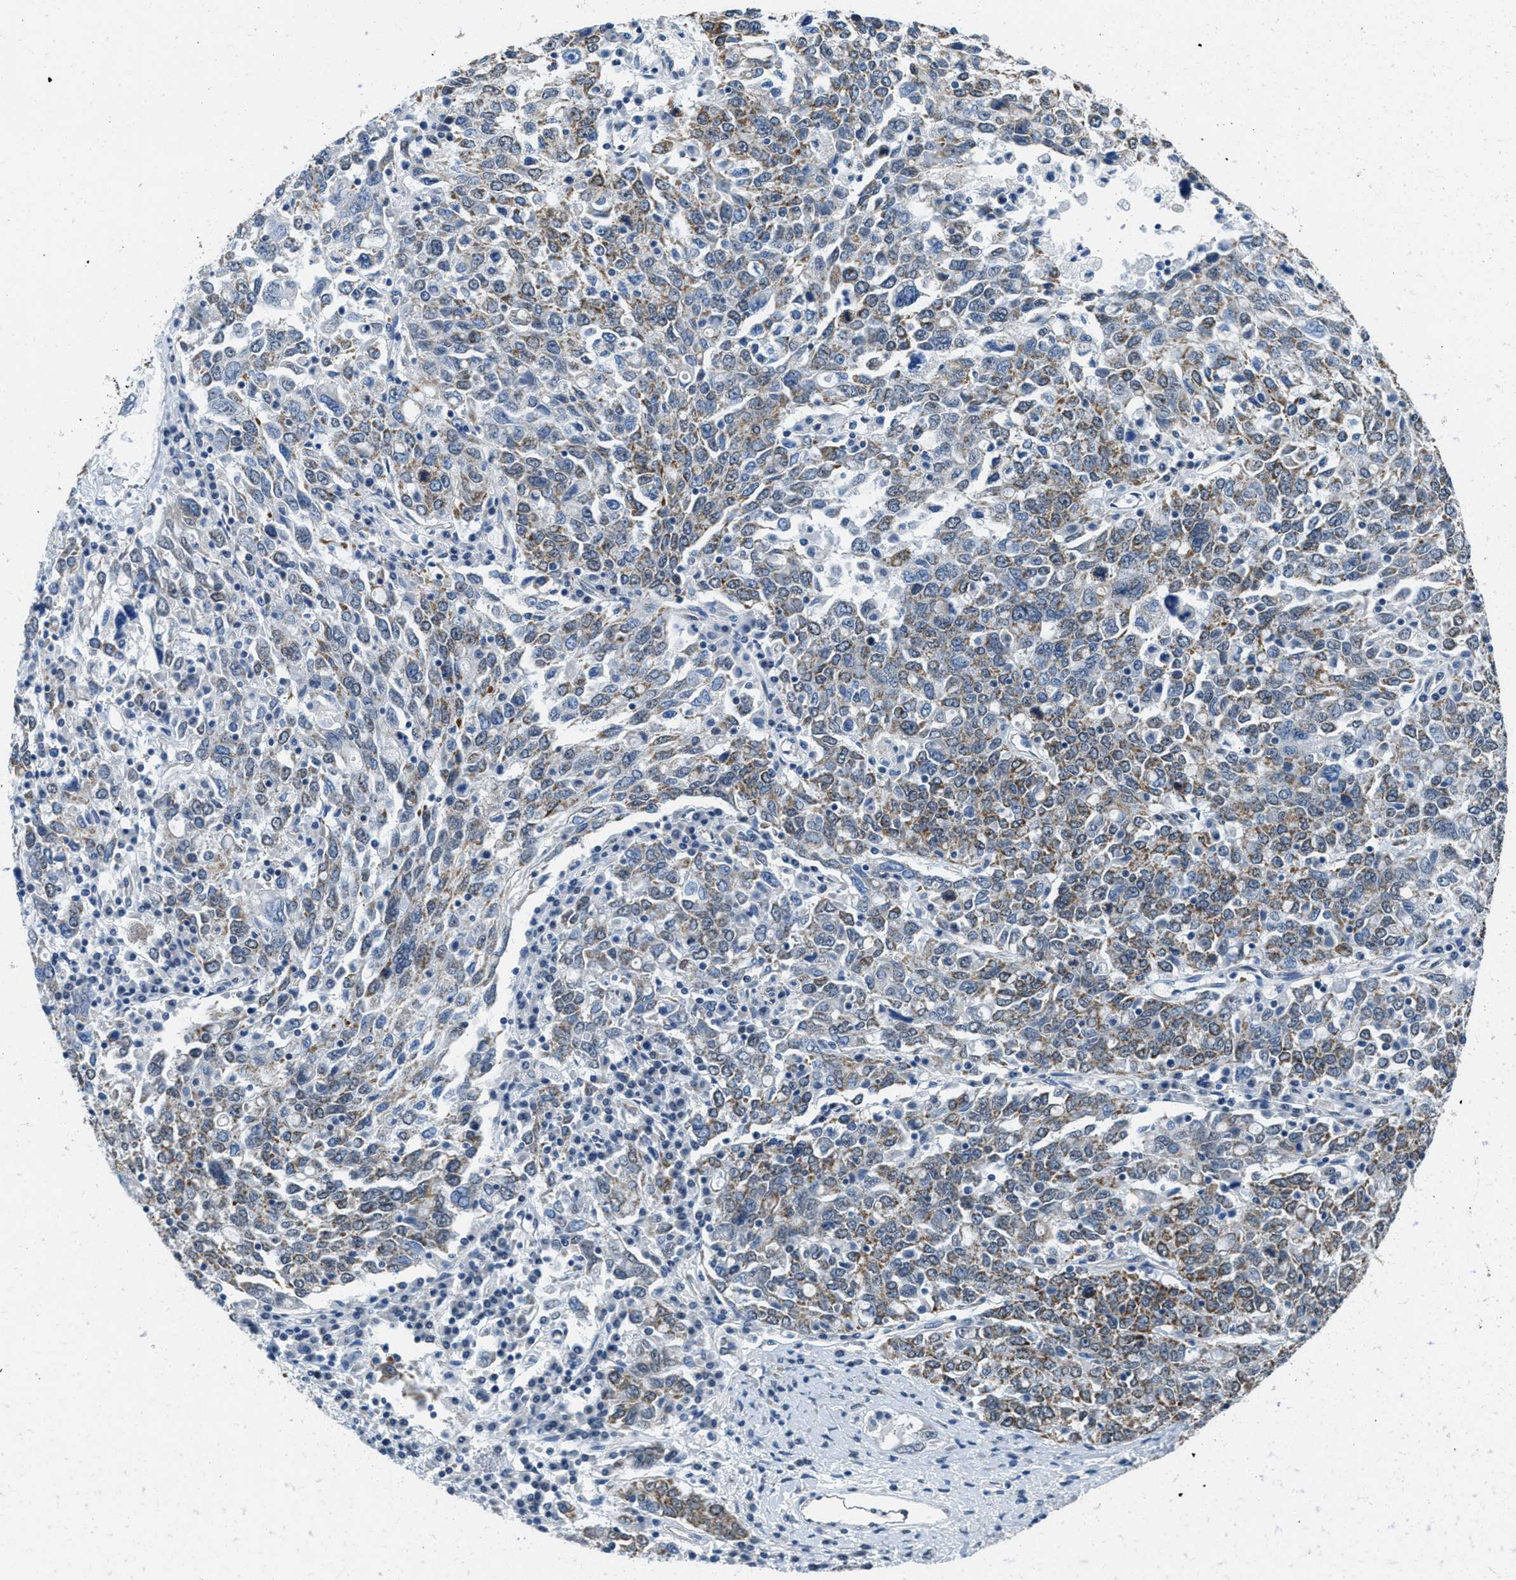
{"staining": {"intensity": "moderate", "quantity": "25%-75%", "location": "cytoplasmic/membranous"}, "tissue": "ovarian cancer", "cell_type": "Tumor cells", "image_type": "cancer", "snomed": [{"axis": "morphology", "description": "Carcinoma, endometroid"}, {"axis": "topography", "description": "Ovary"}], "caption": "This is an image of immunohistochemistry (IHC) staining of ovarian cancer (endometroid carcinoma), which shows moderate staining in the cytoplasmic/membranous of tumor cells.", "gene": "TOMM70", "patient": {"sex": "female", "age": 62}}